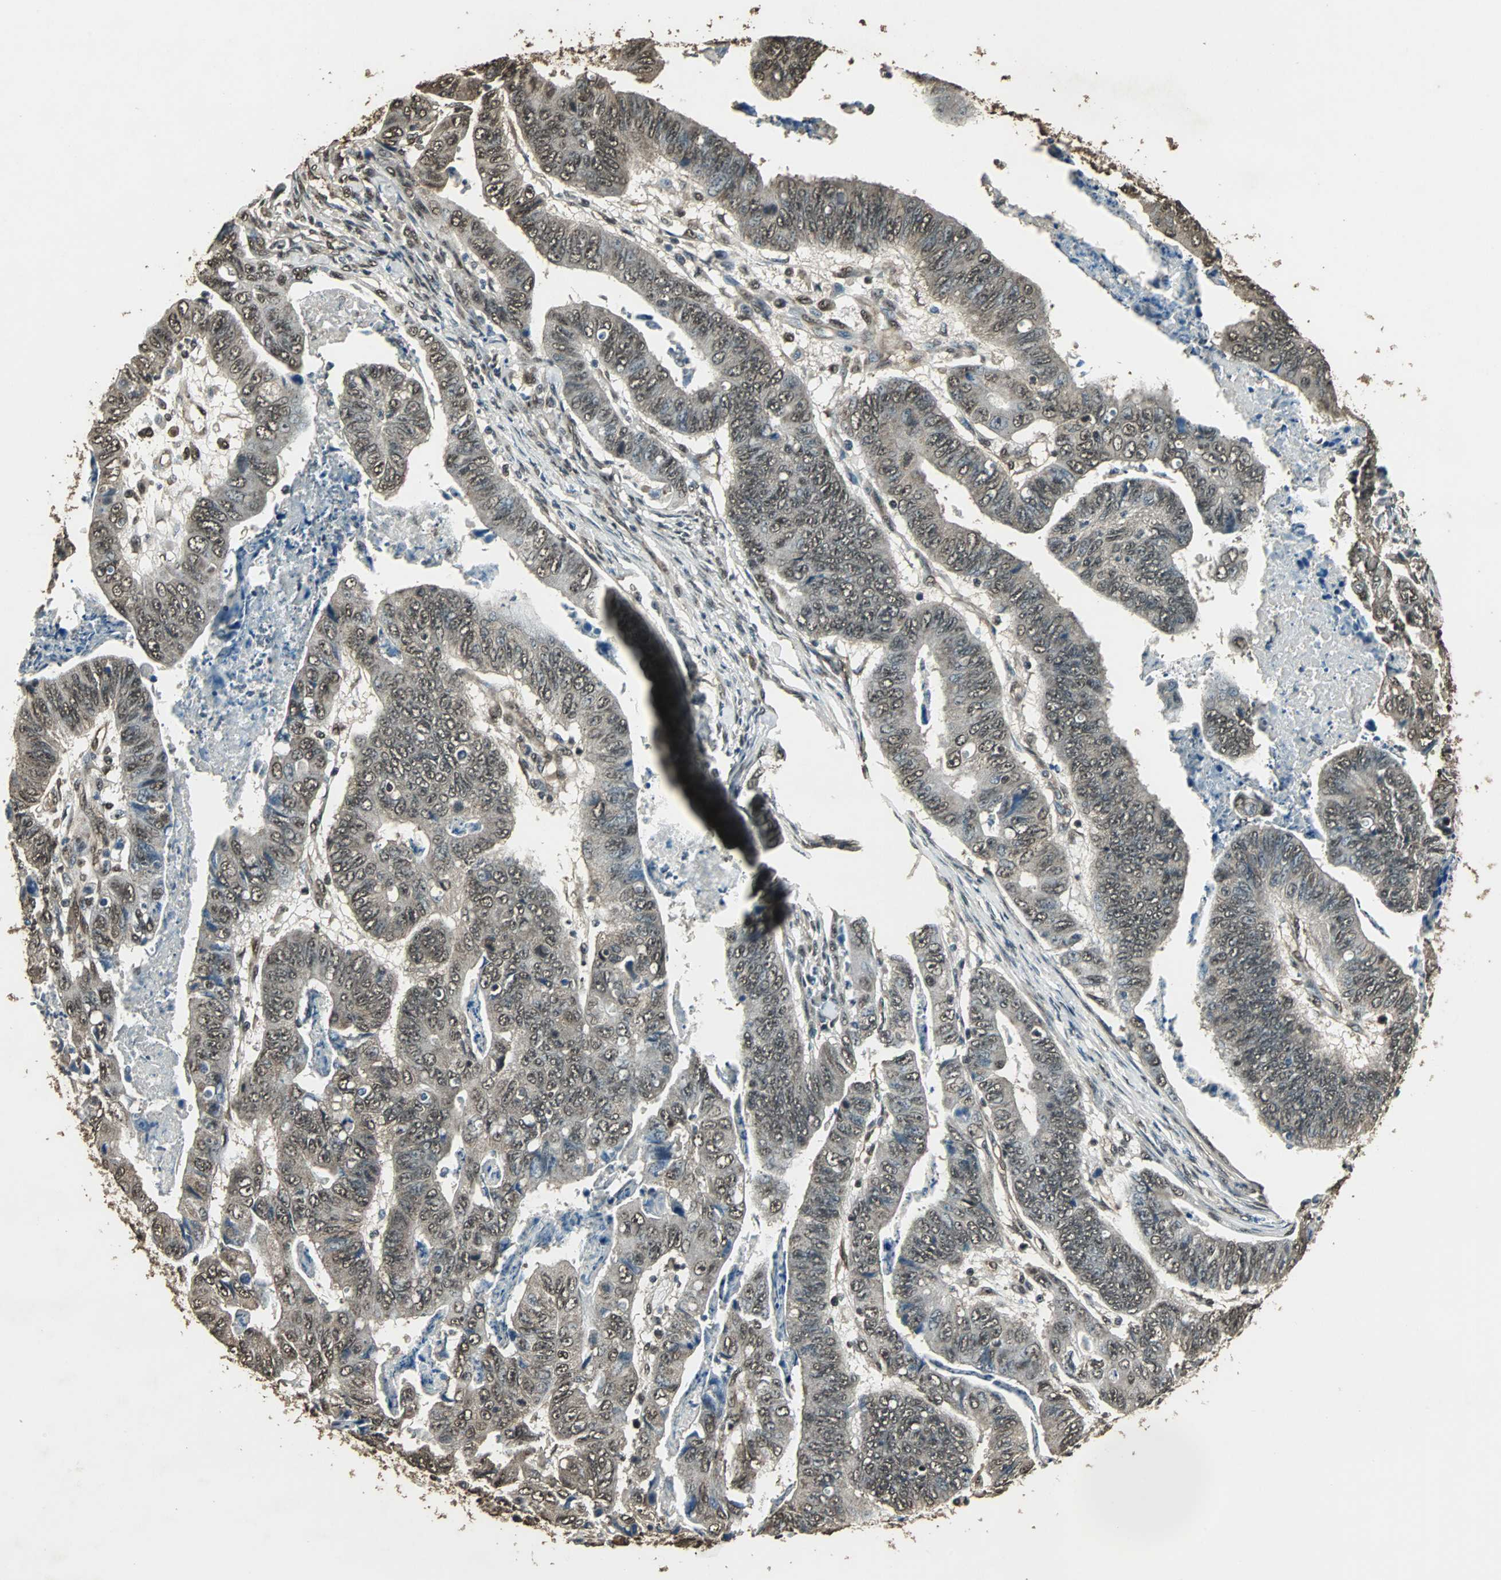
{"staining": {"intensity": "moderate", "quantity": ">75%", "location": "cytoplasmic/membranous,nuclear"}, "tissue": "stomach cancer", "cell_type": "Tumor cells", "image_type": "cancer", "snomed": [{"axis": "morphology", "description": "Adenocarcinoma, NOS"}, {"axis": "topography", "description": "Stomach, lower"}], "caption": "Stomach cancer (adenocarcinoma) stained with a protein marker displays moderate staining in tumor cells.", "gene": "PPP1R13B", "patient": {"sex": "male", "age": 77}}